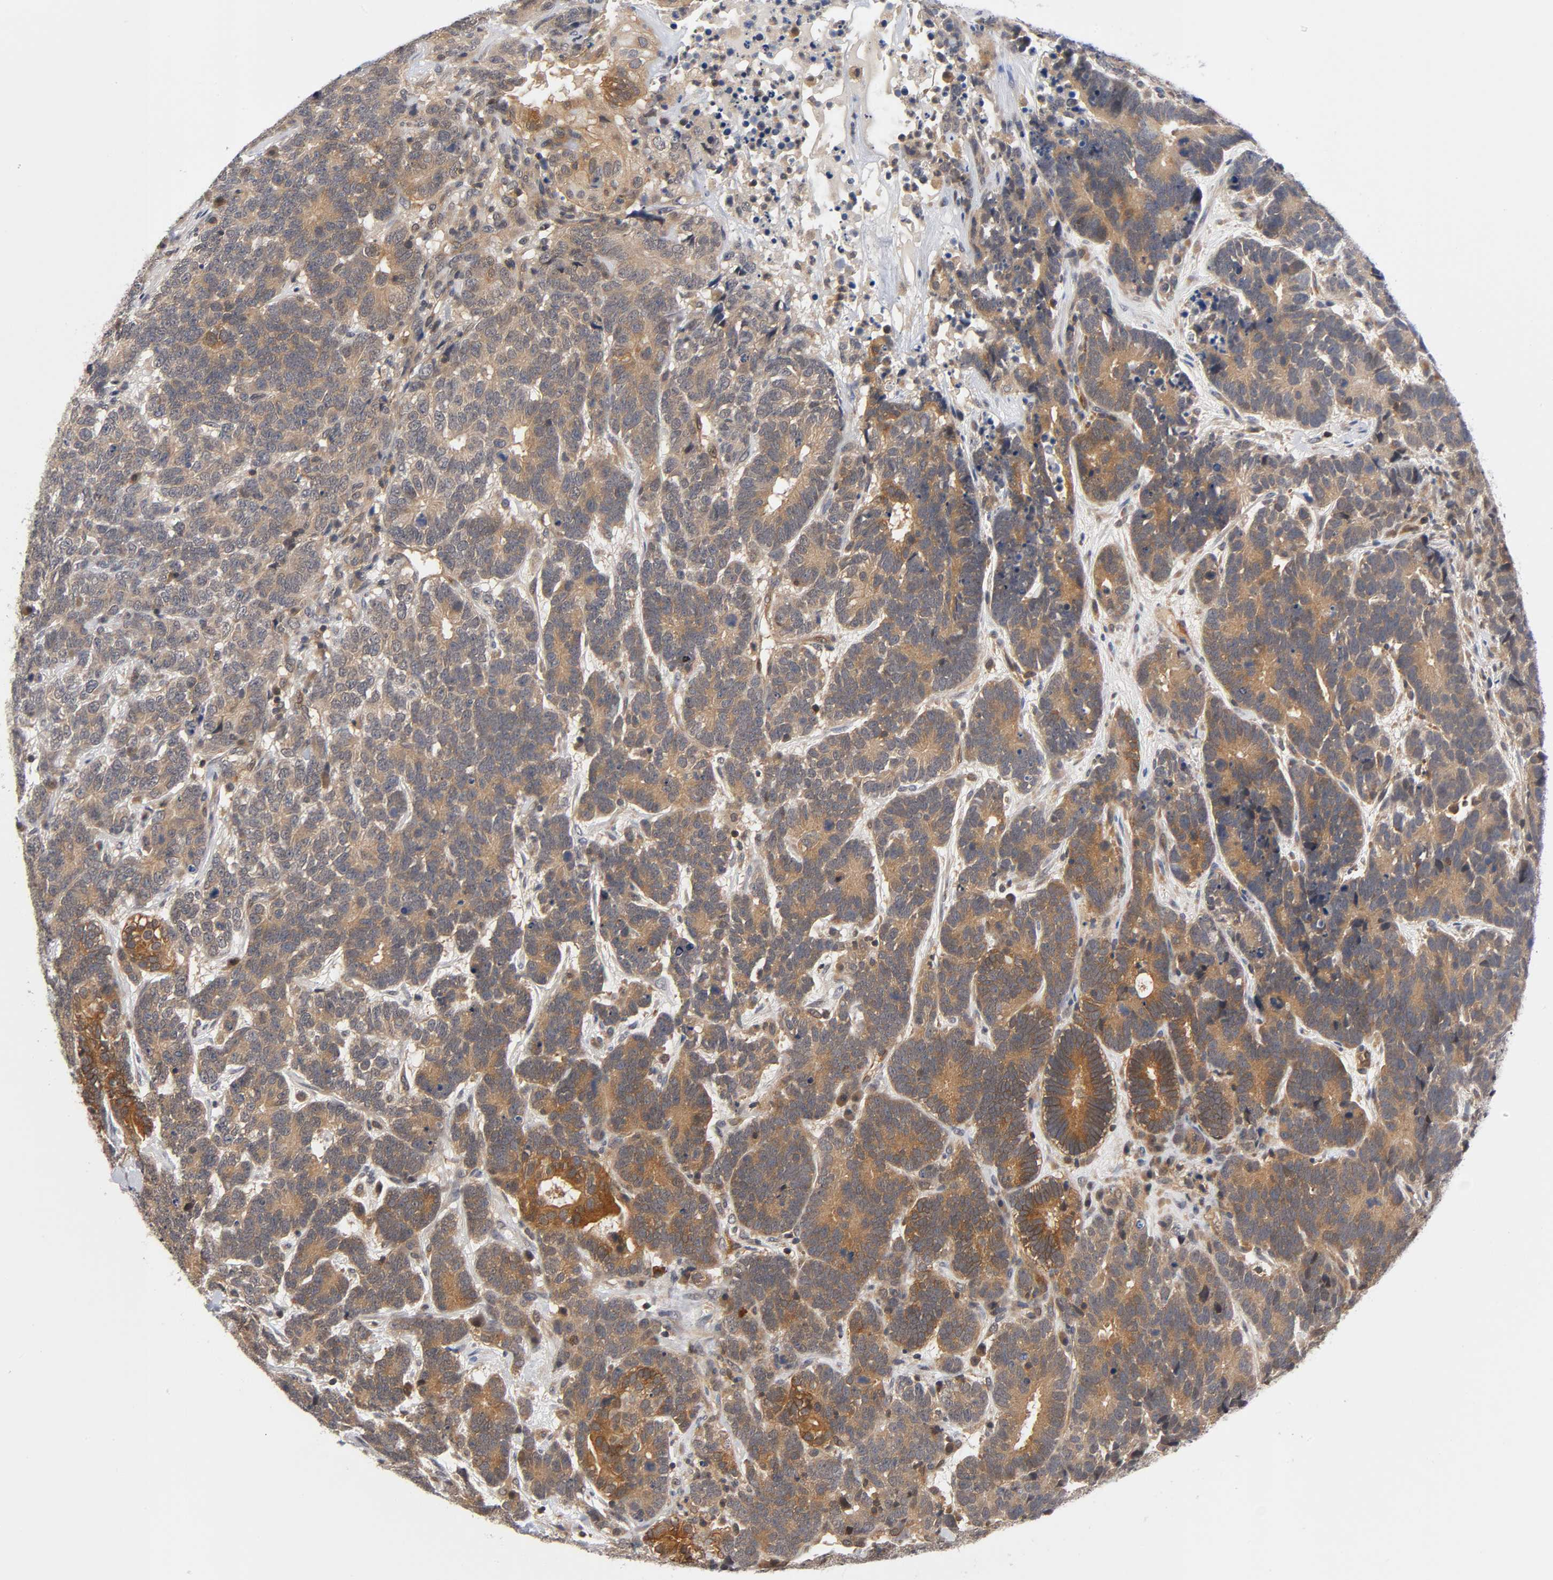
{"staining": {"intensity": "moderate", "quantity": ">75%", "location": "cytoplasmic/membranous"}, "tissue": "testis cancer", "cell_type": "Tumor cells", "image_type": "cancer", "snomed": [{"axis": "morphology", "description": "Carcinoma, Embryonal, NOS"}, {"axis": "topography", "description": "Testis"}], "caption": "About >75% of tumor cells in human testis embryonal carcinoma exhibit moderate cytoplasmic/membranous protein positivity as visualized by brown immunohistochemical staining.", "gene": "PRKAB1", "patient": {"sex": "male", "age": 26}}